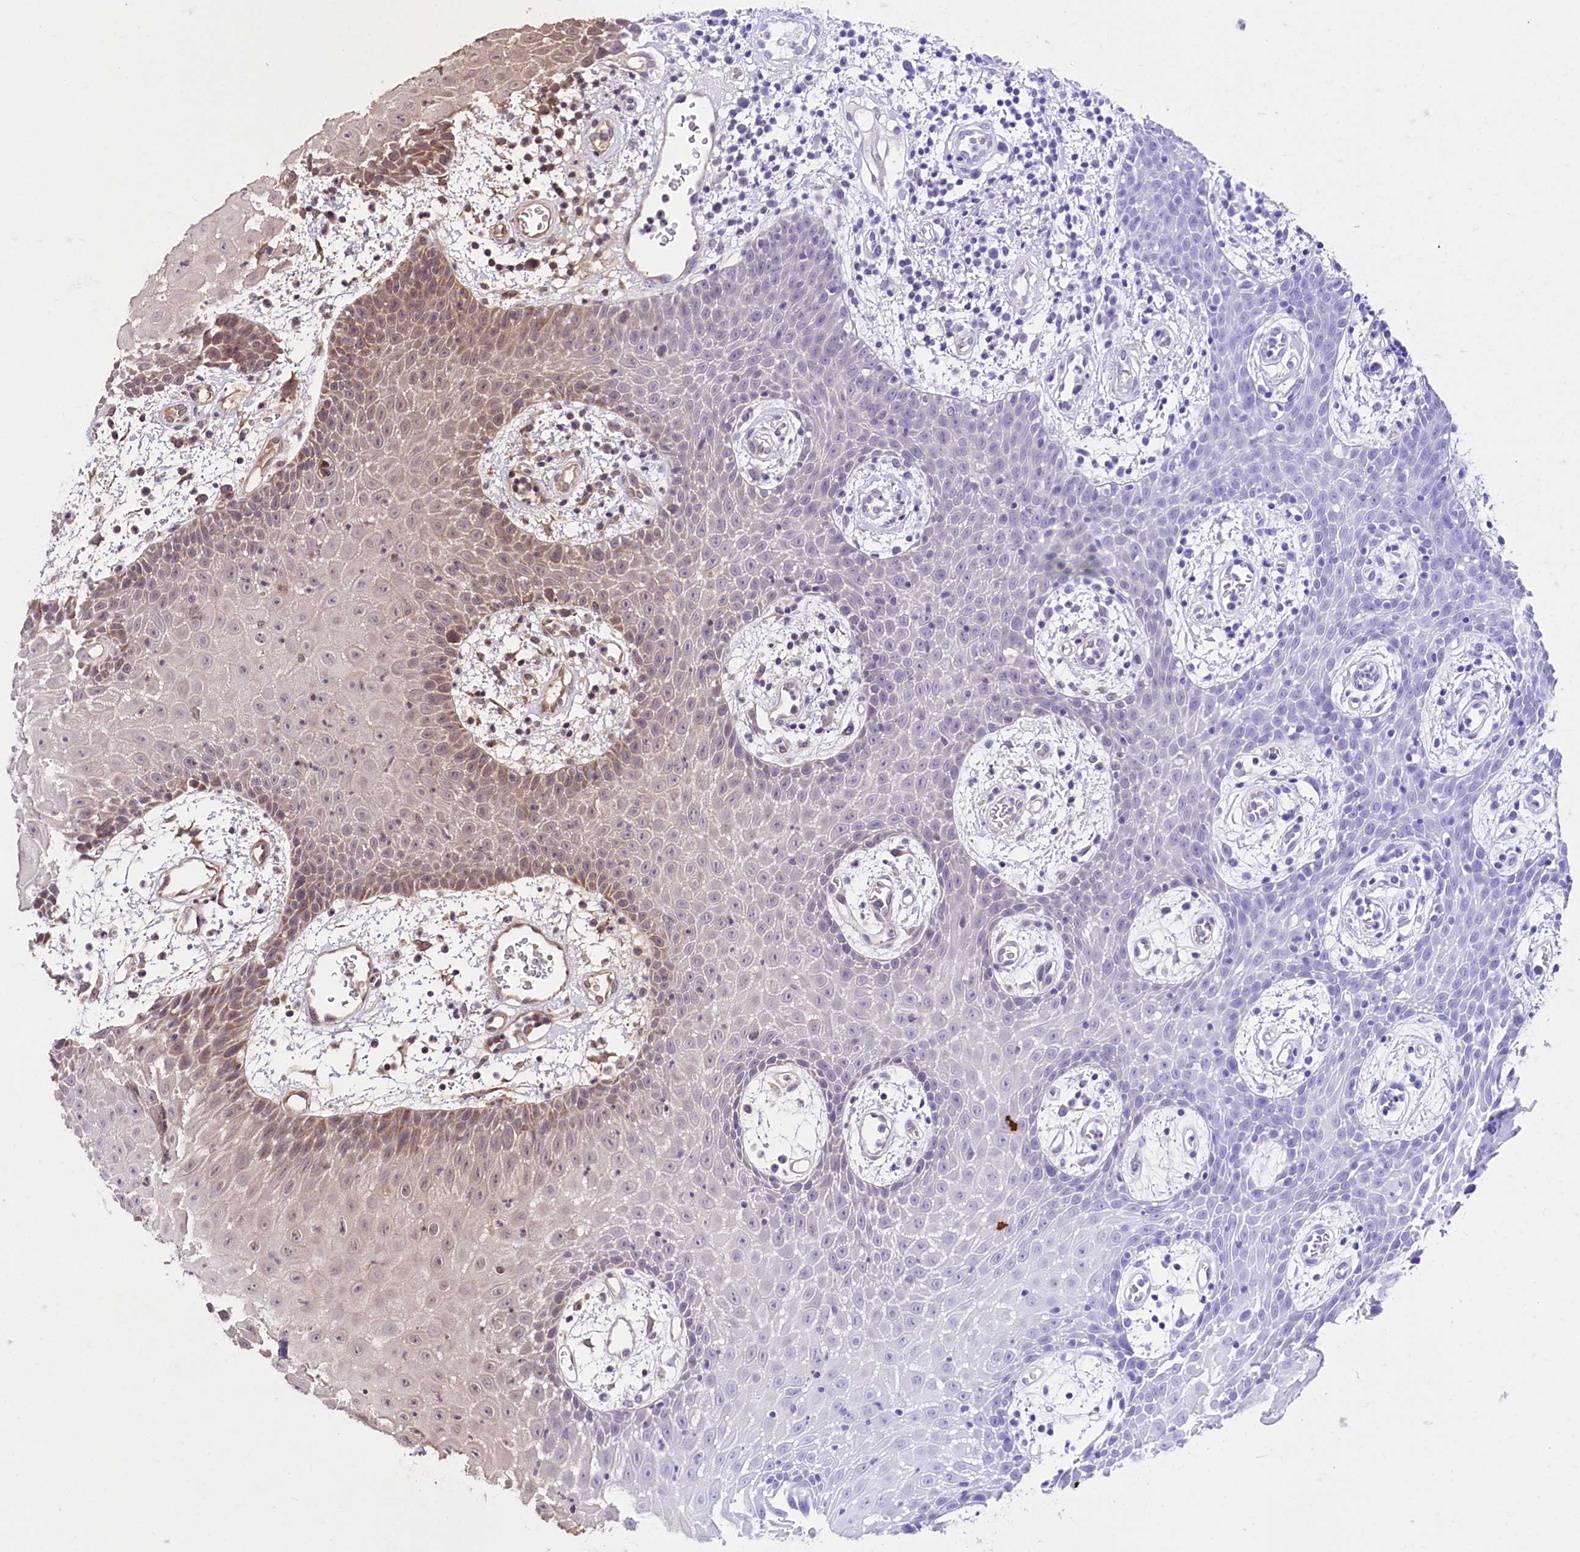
{"staining": {"intensity": "moderate", "quantity": "<25%", "location": "cytoplasmic/membranous"}, "tissue": "oral mucosa", "cell_type": "Squamous epithelial cells", "image_type": "normal", "snomed": [{"axis": "morphology", "description": "Normal tissue, NOS"}, {"axis": "topography", "description": "Skeletal muscle"}, {"axis": "topography", "description": "Oral tissue"}, {"axis": "topography", "description": "Salivary gland"}, {"axis": "topography", "description": "Peripheral nerve tissue"}], "caption": "A high-resolution photomicrograph shows immunohistochemistry (IHC) staining of benign oral mucosa, which exhibits moderate cytoplasmic/membranous staining in about <25% of squamous epithelial cells.", "gene": "TAFAZZIN", "patient": {"sex": "male", "age": 54}}